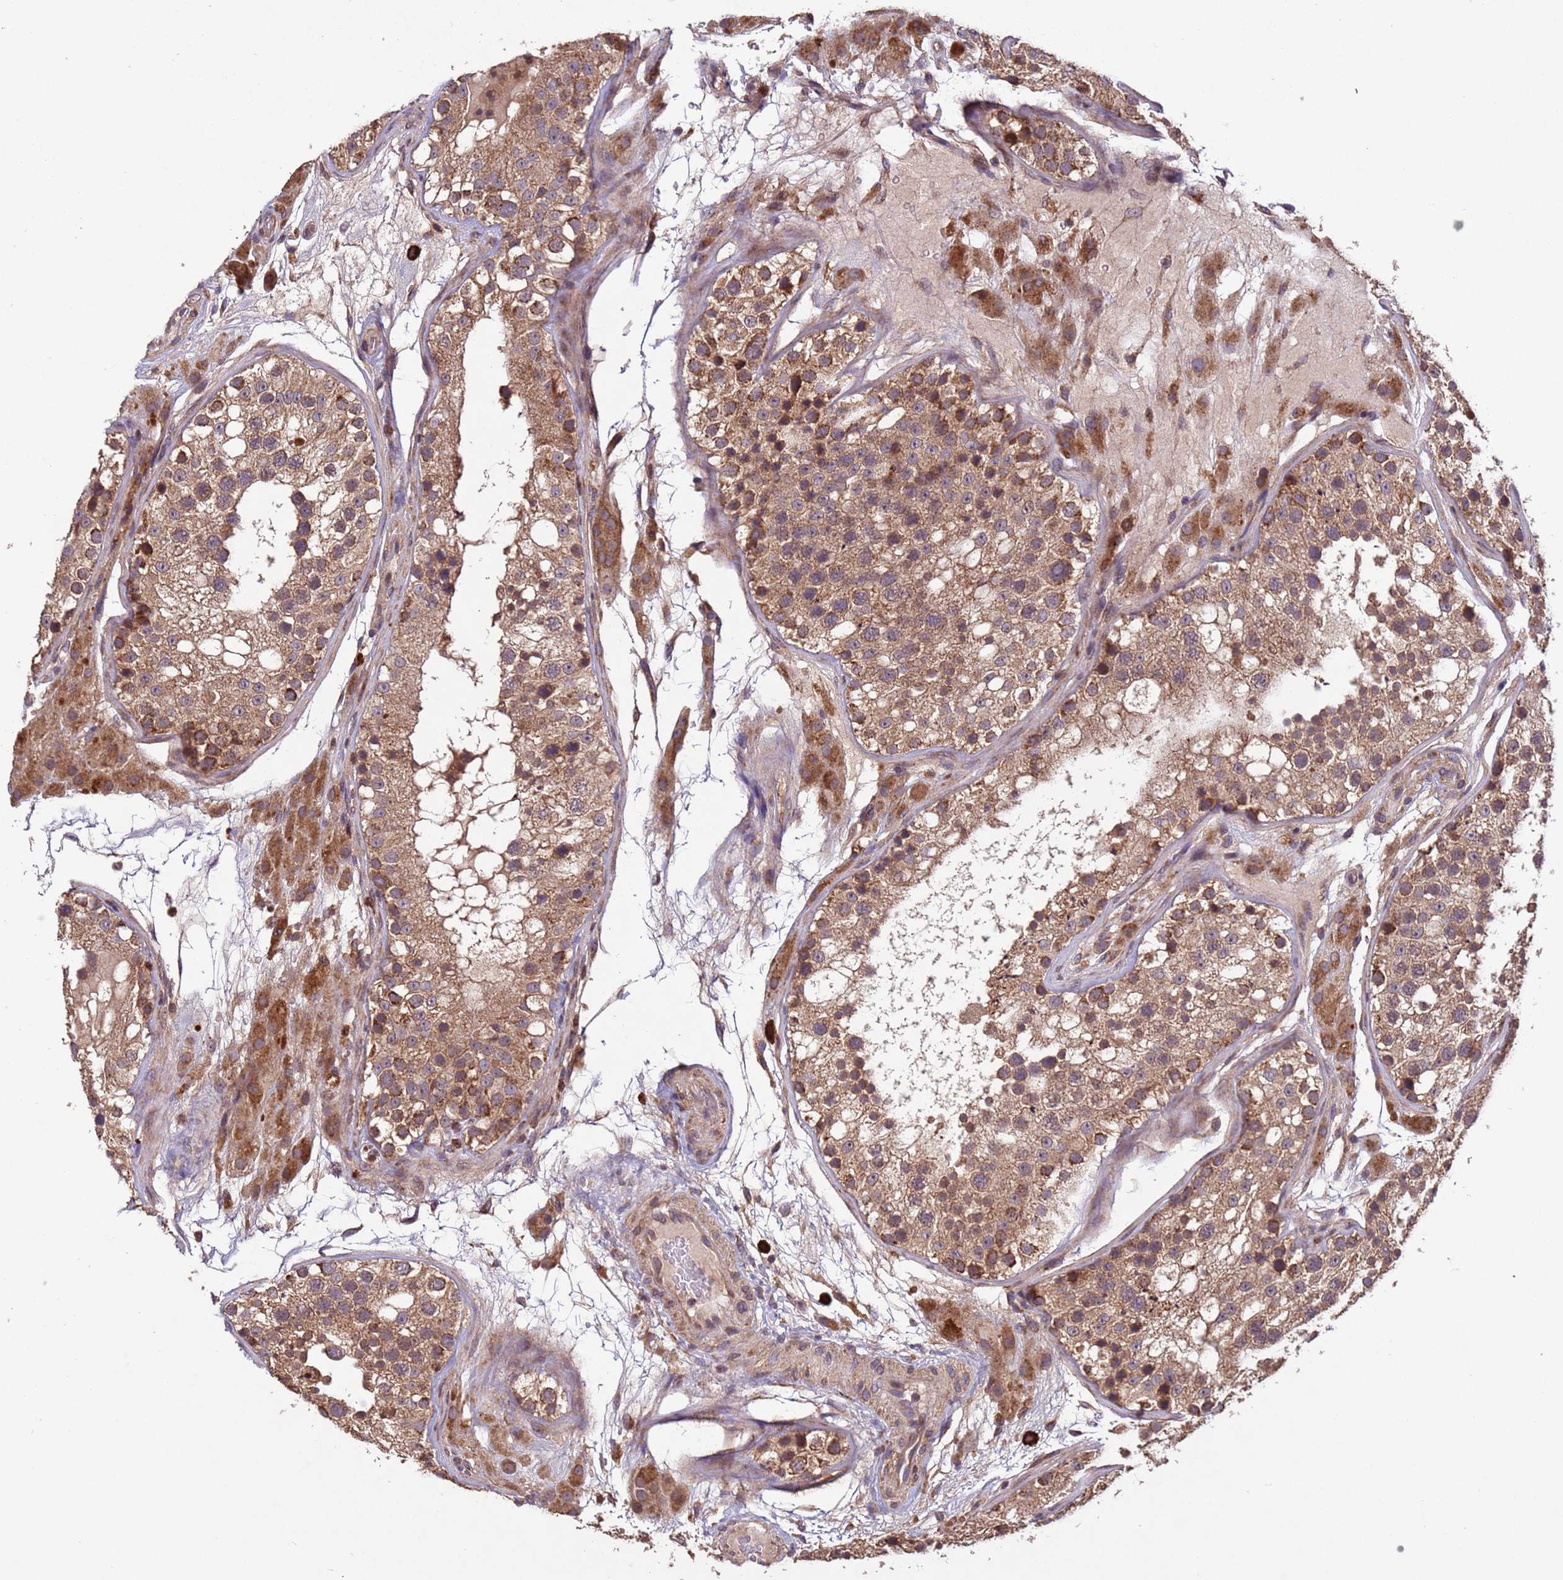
{"staining": {"intensity": "moderate", "quantity": ">75%", "location": "cytoplasmic/membranous"}, "tissue": "testis", "cell_type": "Cells in seminiferous ducts", "image_type": "normal", "snomed": [{"axis": "morphology", "description": "Normal tissue, NOS"}, {"axis": "topography", "description": "Testis"}], "caption": "Human testis stained with a brown dye displays moderate cytoplasmic/membranous positive expression in about >75% of cells in seminiferous ducts.", "gene": "FASTKD1", "patient": {"sex": "male", "age": 26}}